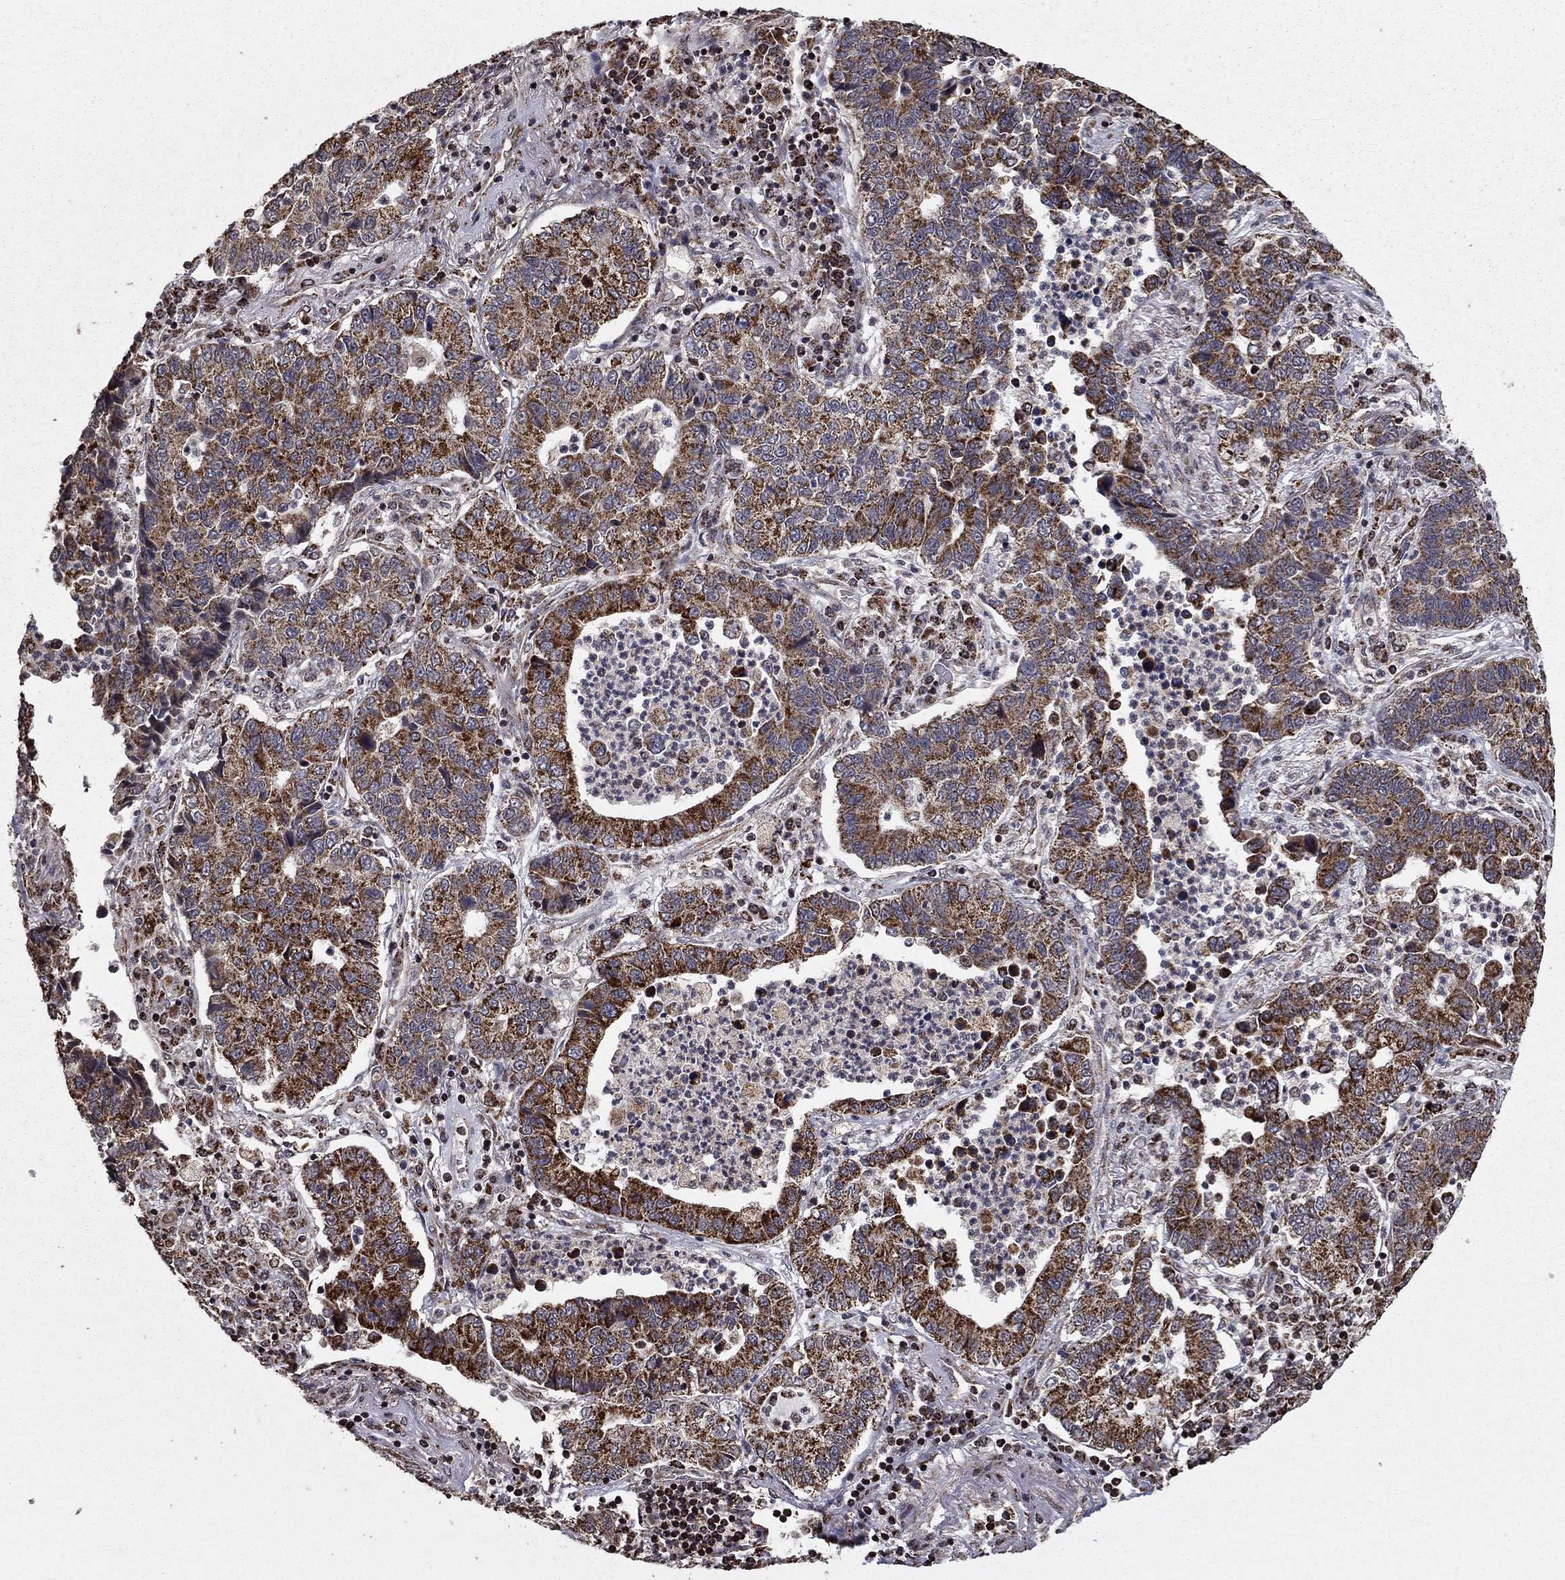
{"staining": {"intensity": "strong", "quantity": "25%-75%", "location": "cytoplasmic/membranous"}, "tissue": "lung cancer", "cell_type": "Tumor cells", "image_type": "cancer", "snomed": [{"axis": "morphology", "description": "Adenocarcinoma, NOS"}, {"axis": "topography", "description": "Lung"}], "caption": "The immunohistochemical stain highlights strong cytoplasmic/membranous positivity in tumor cells of lung cancer (adenocarcinoma) tissue.", "gene": "ACOT13", "patient": {"sex": "female", "age": 57}}